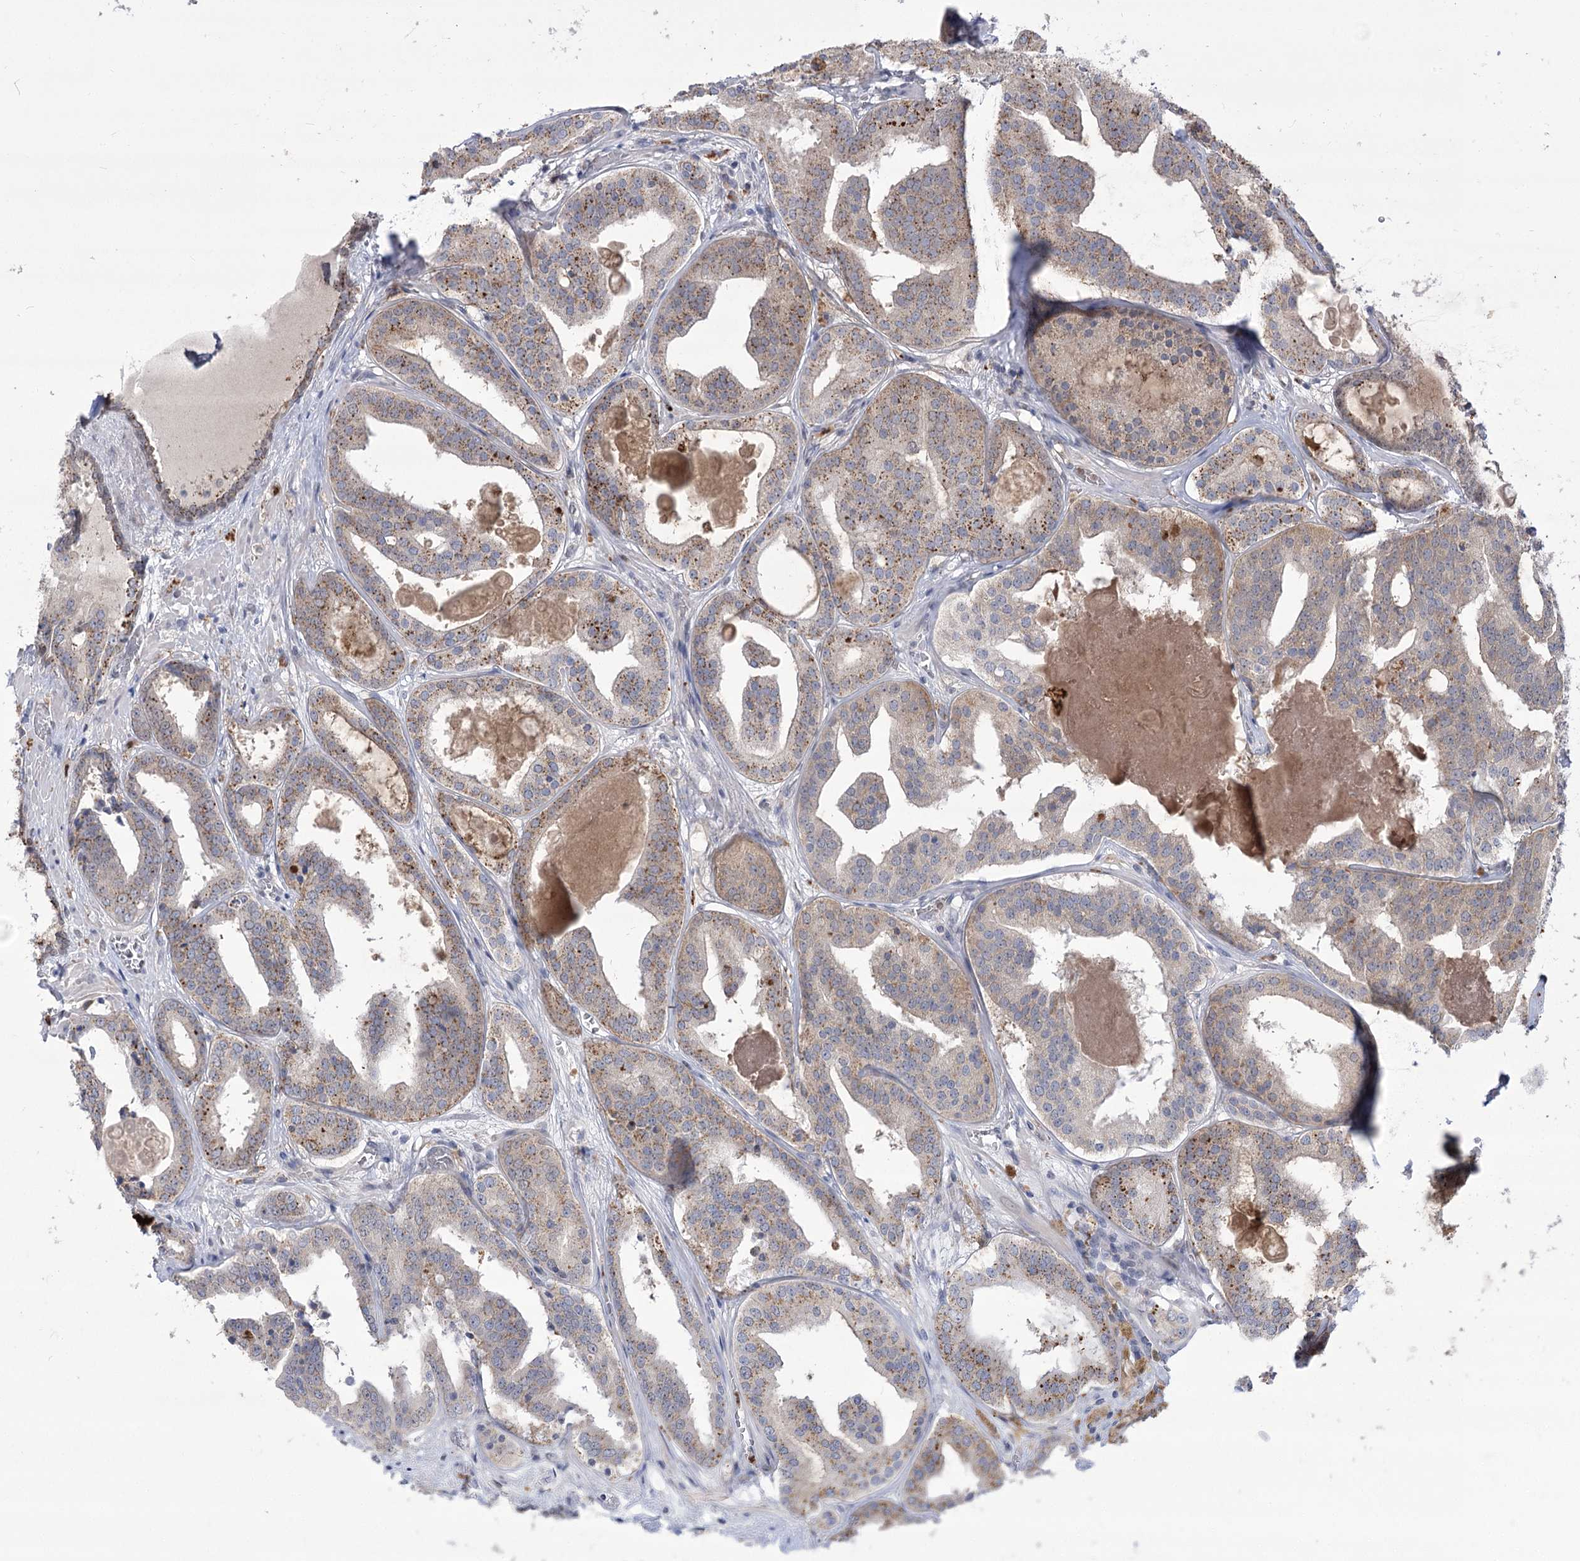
{"staining": {"intensity": "moderate", "quantity": ">75%", "location": "cytoplasmic/membranous"}, "tissue": "prostate cancer", "cell_type": "Tumor cells", "image_type": "cancer", "snomed": [{"axis": "morphology", "description": "Adenocarcinoma, High grade"}, {"axis": "topography", "description": "Prostate"}], "caption": "Immunohistochemistry (IHC) of human prostate cancer (adenocarcinoma (high-grade)) displays medium levels of moderate cytoplasmic/membranous positivity in approximately >75% of tumor cells. (DAB (3,3'-diaminobenzidine) = brown stain, brightfield microscopy at high magnification).", "gene": "SIAE", "patient": {"sex": "male", "age": 57}}